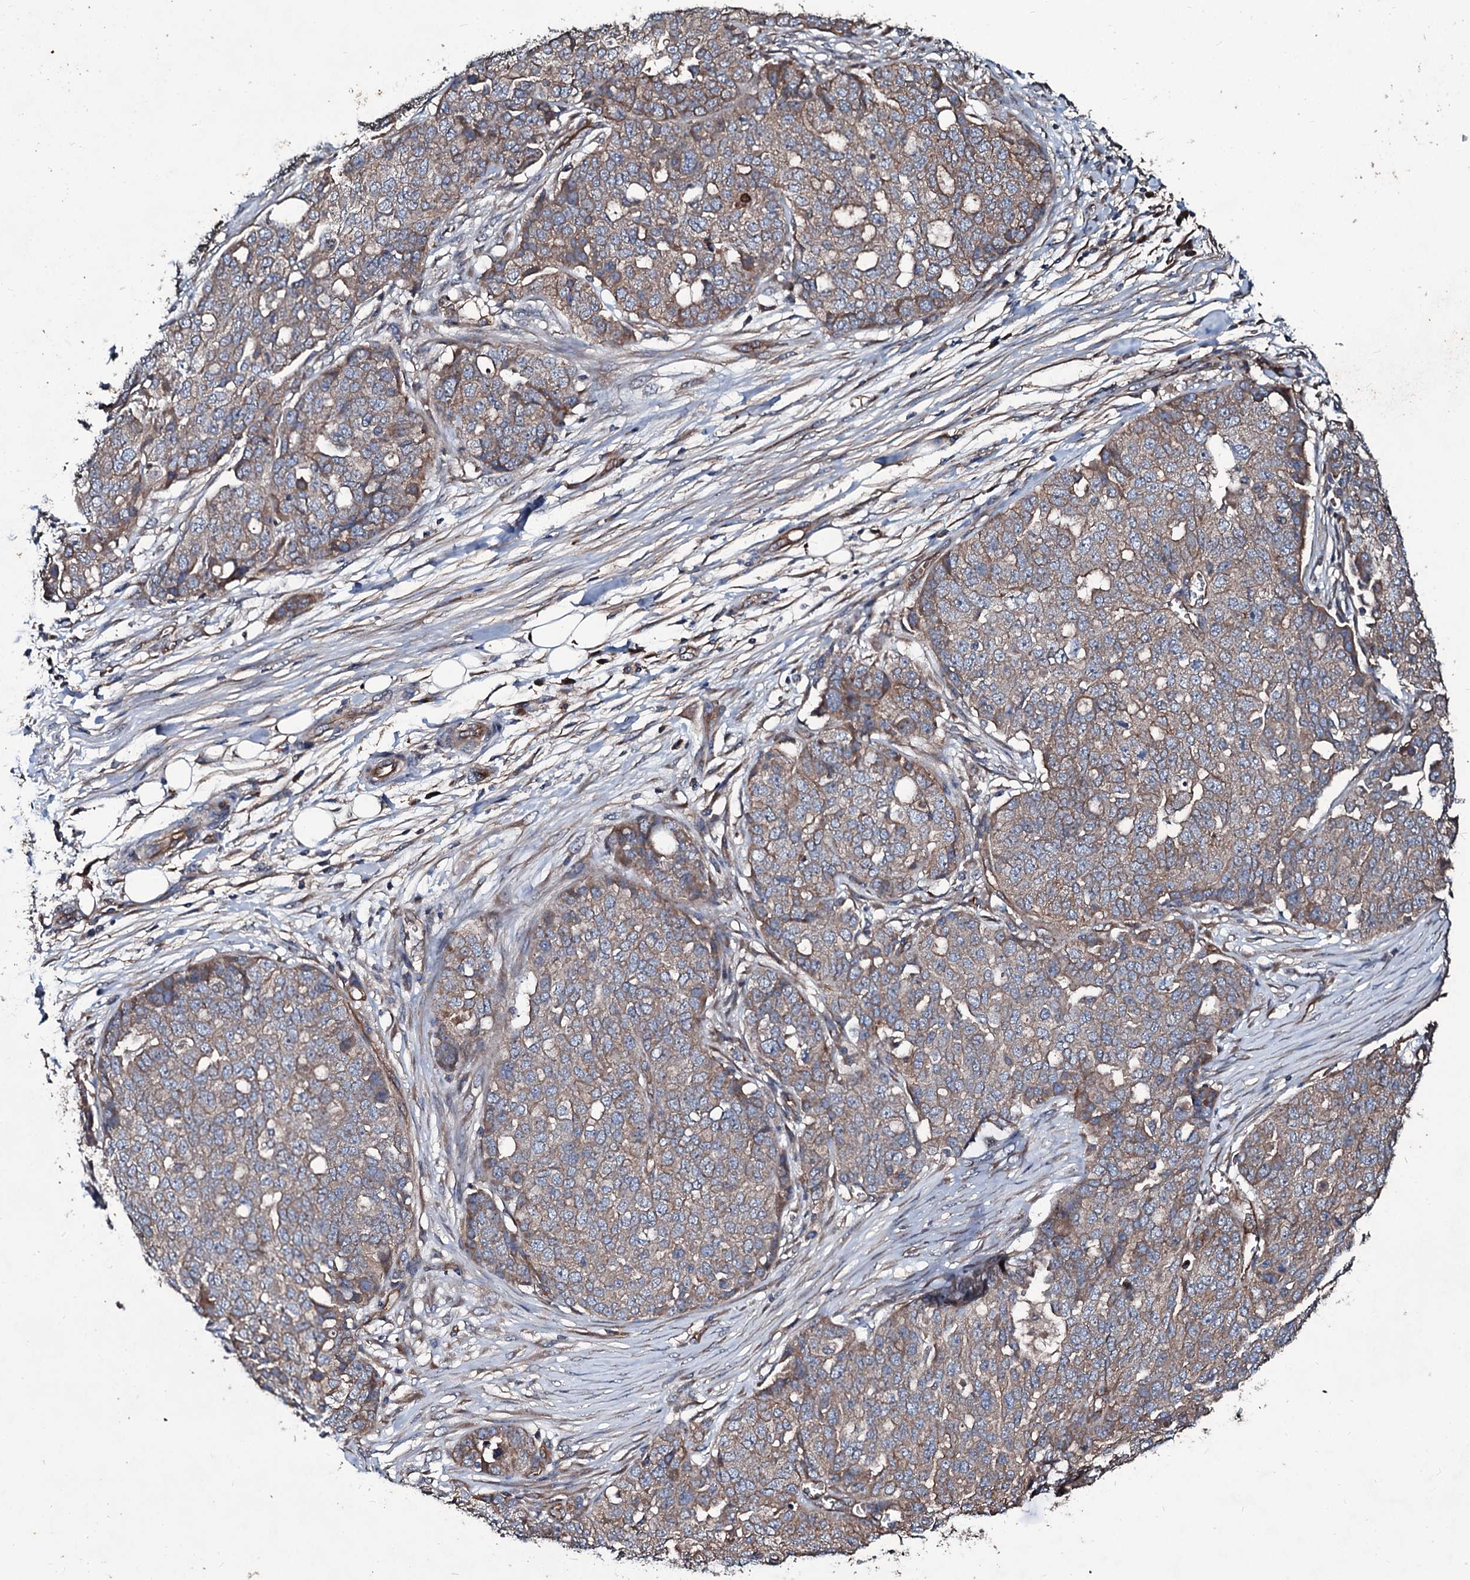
{"staining": {"intensity": "weak", "quantity": ">75%", "location": "cytoplasmic/membranous"}, "tissue": "ovarian cancer", "cell_type": "Tumor cells", "image_type": "cancer", "snomed": [{"axis": "morphology", "description": "Cystadenocarcinoma, serous, NOS"}, {"axis": "topography", "description": "Soft tissue"}, {"axis": "topography", "description": "Ovary"}], "caption": "Ovarian serous cystadenocarcinoma stained with immunohistochemistry (IHC) demonstrates weak cytoplasmic/membranous positivity in about >75% of tumor cells. (Stains: DAB in brown, nuclei in blue, Microscopy: brightfield microscopy at high magnification).", "gene": "DMAC2", "patient": {"sex": "female", "age": 57}}